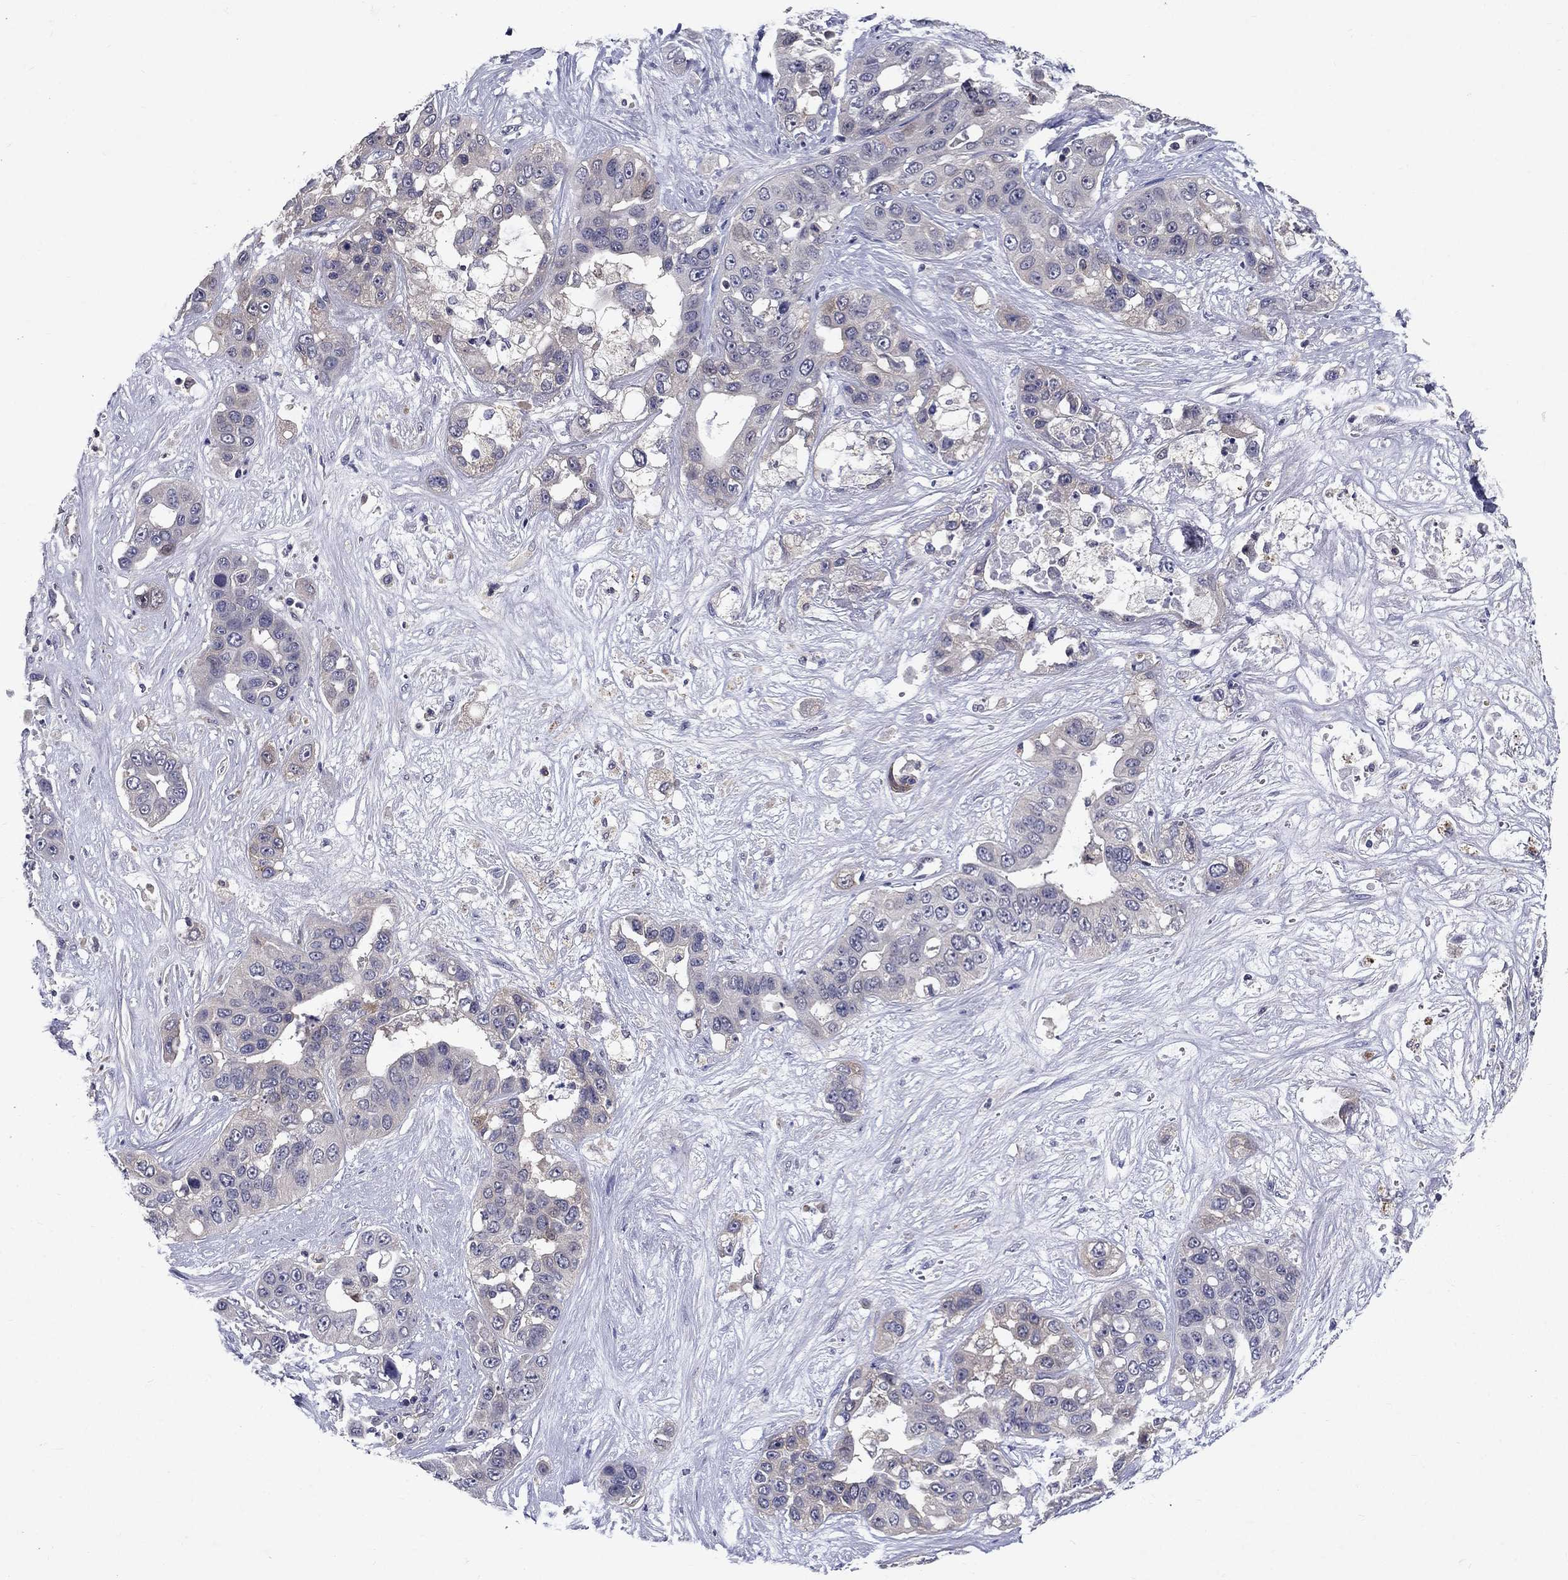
{"staining": {"intensity": "negative", "quantity": "none", "location": "none"}, "tissue": "liver cancer", "cell_type": "Tumor cells", "image_type": "cancer", "snomed": [{"axis": "morphology", "description": "Cholangiocarcinoma"}, {"axis": "topography", "description": "Liver"}], "caption": "A micrograph of human cholangiocarcinoma (liver) is negative for staining in tumor cells. (IHC, brightfield microscopy, high magnification).", "gene": "GLTP", "patient": {"sex": "female", "age": 52}}